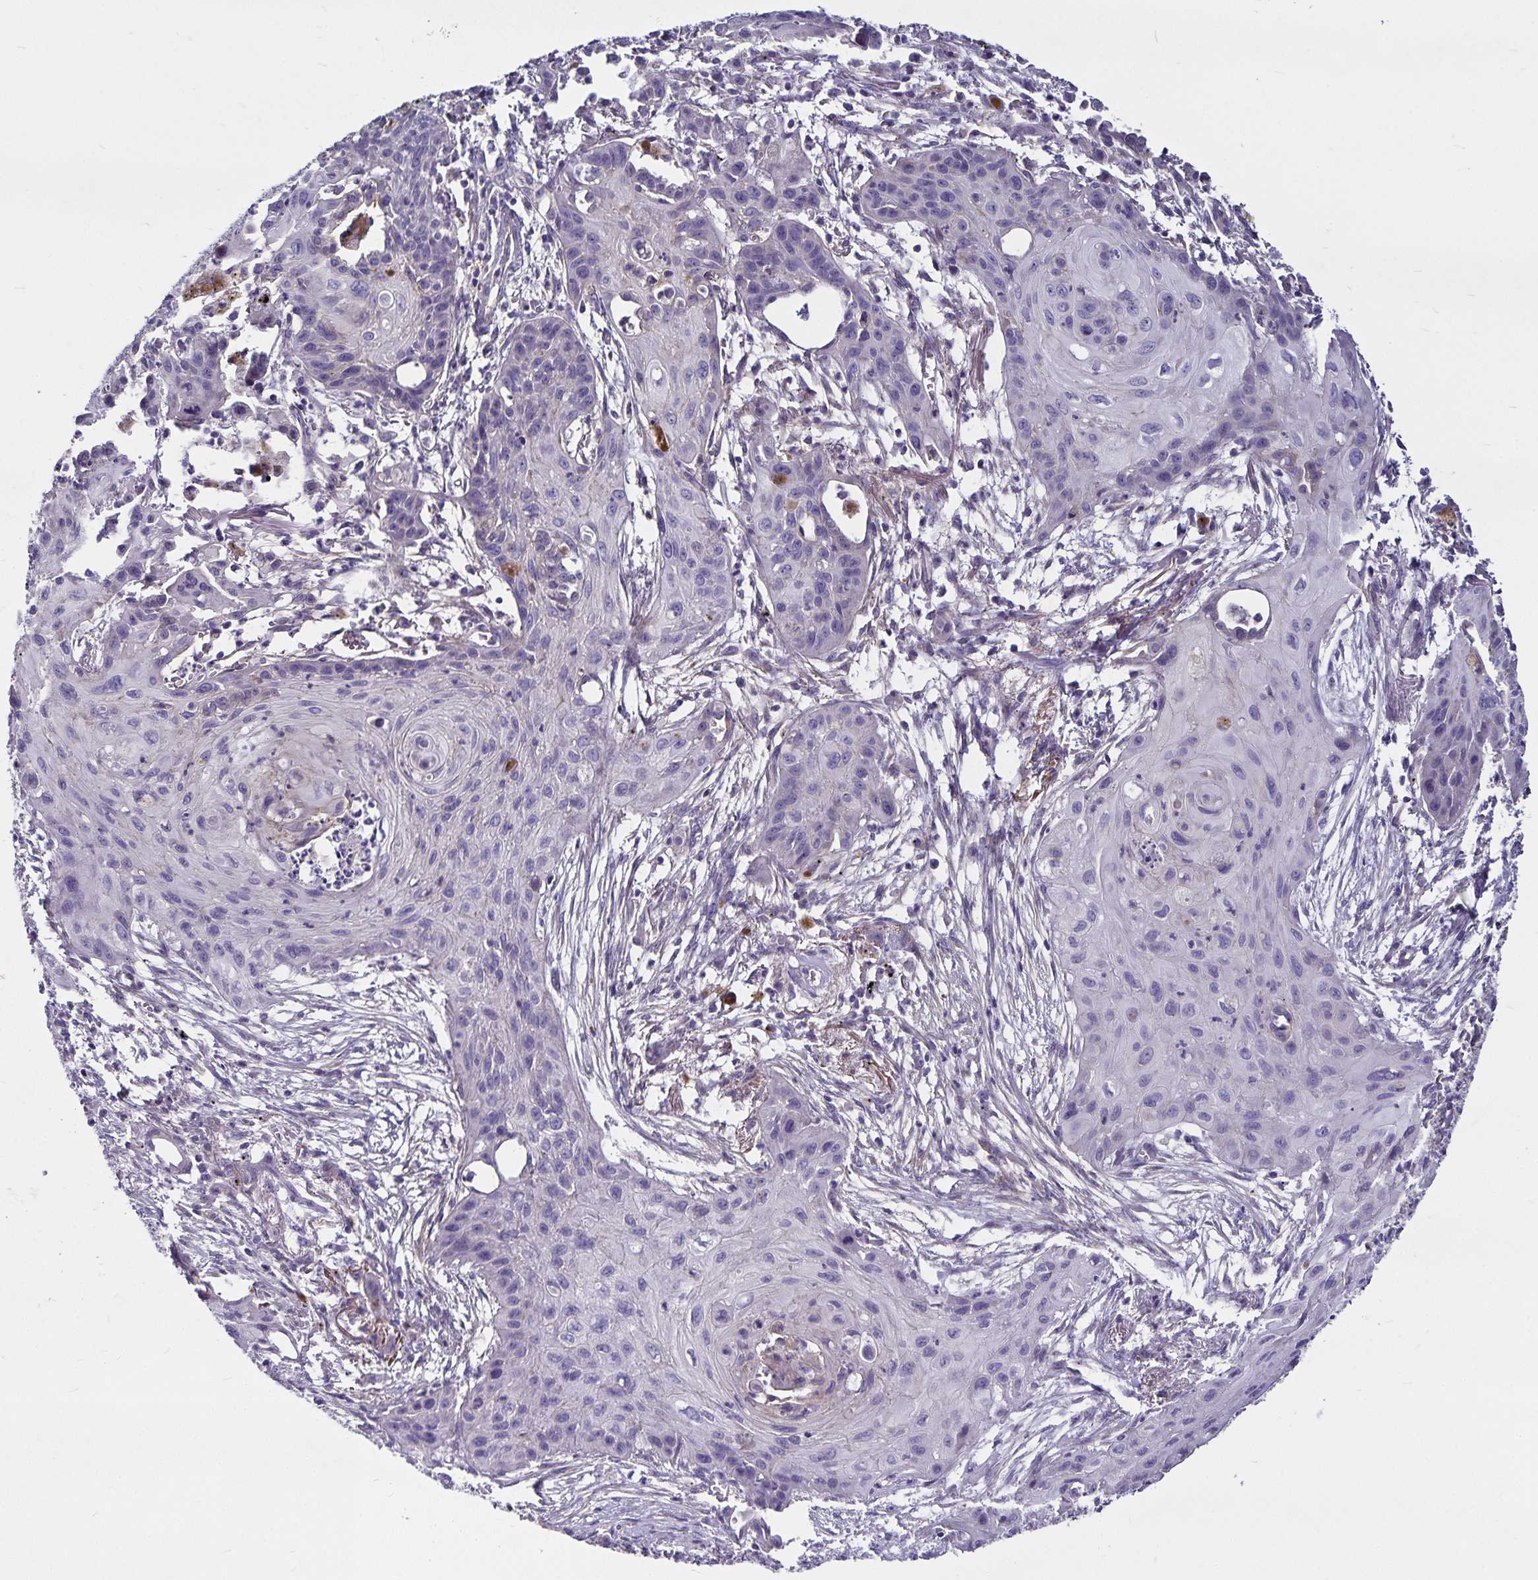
{"staining": {"intensity": "negative", "quantity": "none", "location": "none"}, "tissue": "lung cancer", "cell_type": "Tumor cells", "image_type": "cancer", "snomed": [{"axis": "morphology", "description": "Squamous cell carcinoma, NOS"}, {"axis": "topography", "description": "Lung"}], "caption": "This is an IHC micrograph of squamous cell carcinoma (lung). There is no staining in tumor cells.", "gene": "GNG12", "patient": {"sex": "male", "age": 71}}